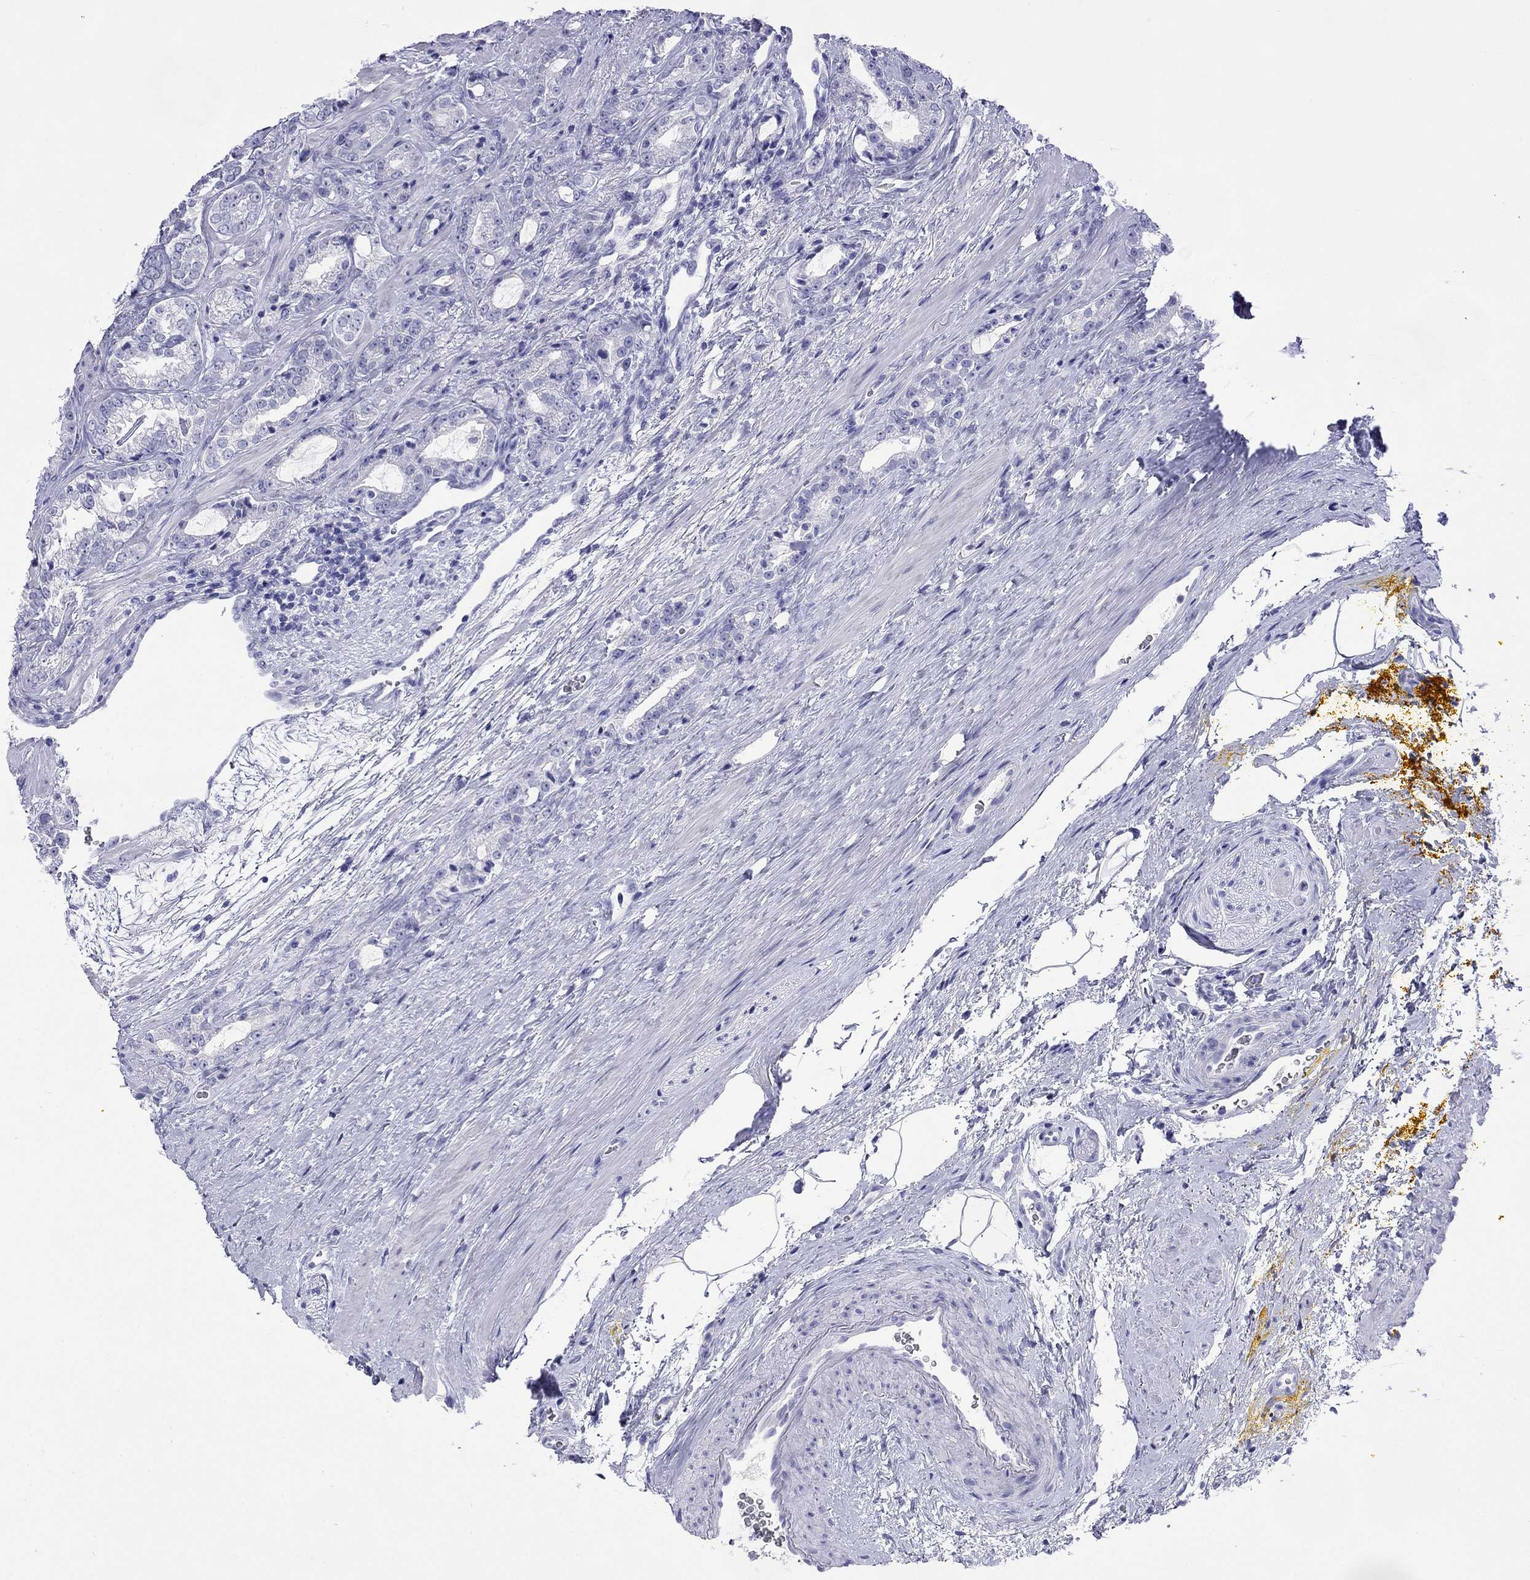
{"staining": {"intensity": "negative", "quantity": "none", "location": "none"}, "tissue": "prostate cancer", "cell_type": "Tumor cells", "image_type": "cancer", "snomed": [{"axis": "morphology", "description": "Adenocarcinoma, NOS"}, {"axis": "topography", "description": "Prostate"}], "caption": "Immunohistochemistry micrograph of neoplastic tissue: prostate cancer stained with DAB (3,3'-diaminobenzidine) exhibits no significant protein expression in tumor cells.", "gene": "FIGLA", "patient": {"sex": "male", "age": 67}}